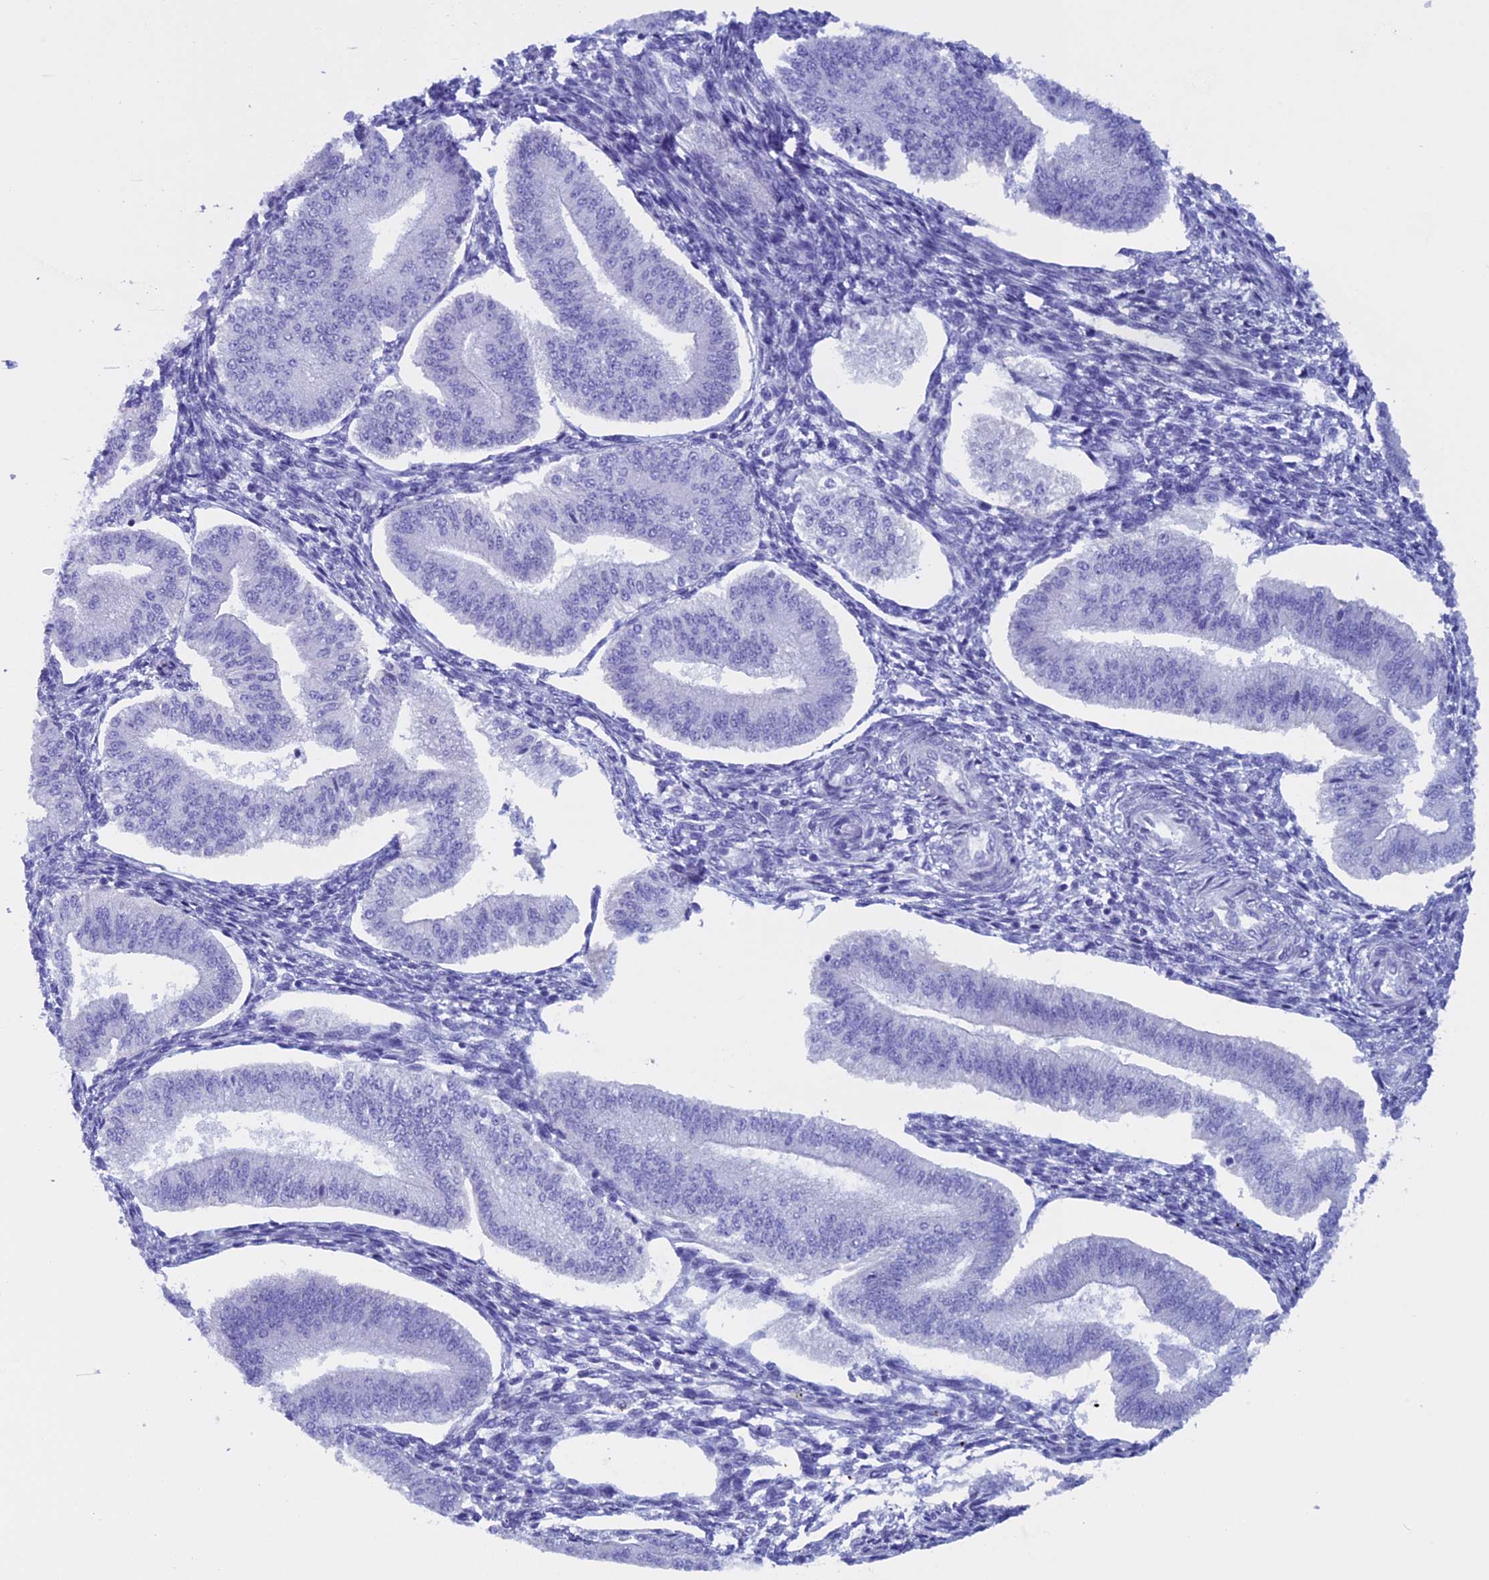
{"staining": {"intensity": "negative", "quantity": "none", "location": "none"}, "tissue": "endometrium", "cell_type": "Cells in endometrial stroma", "image_type": "normal", "snomed": [{"axis": "morphology", "description": "Normal tissue, NOS"}, {"axis": "topography", "description": "Endometrium"}], "caption": "Immunohistochemistry (IHC) histopathology image of benign endometrium: human endometrium stained with DAB (3,3'-diaminobenzidine) reveals no significant protein staining in cells in endometrial stroma. (DAB (3,3'-diaminobenzidine) IHC with hematoxylin counter stain).", "gene": "ZNF563", "patient": {"sex": "female", "age": 34}}